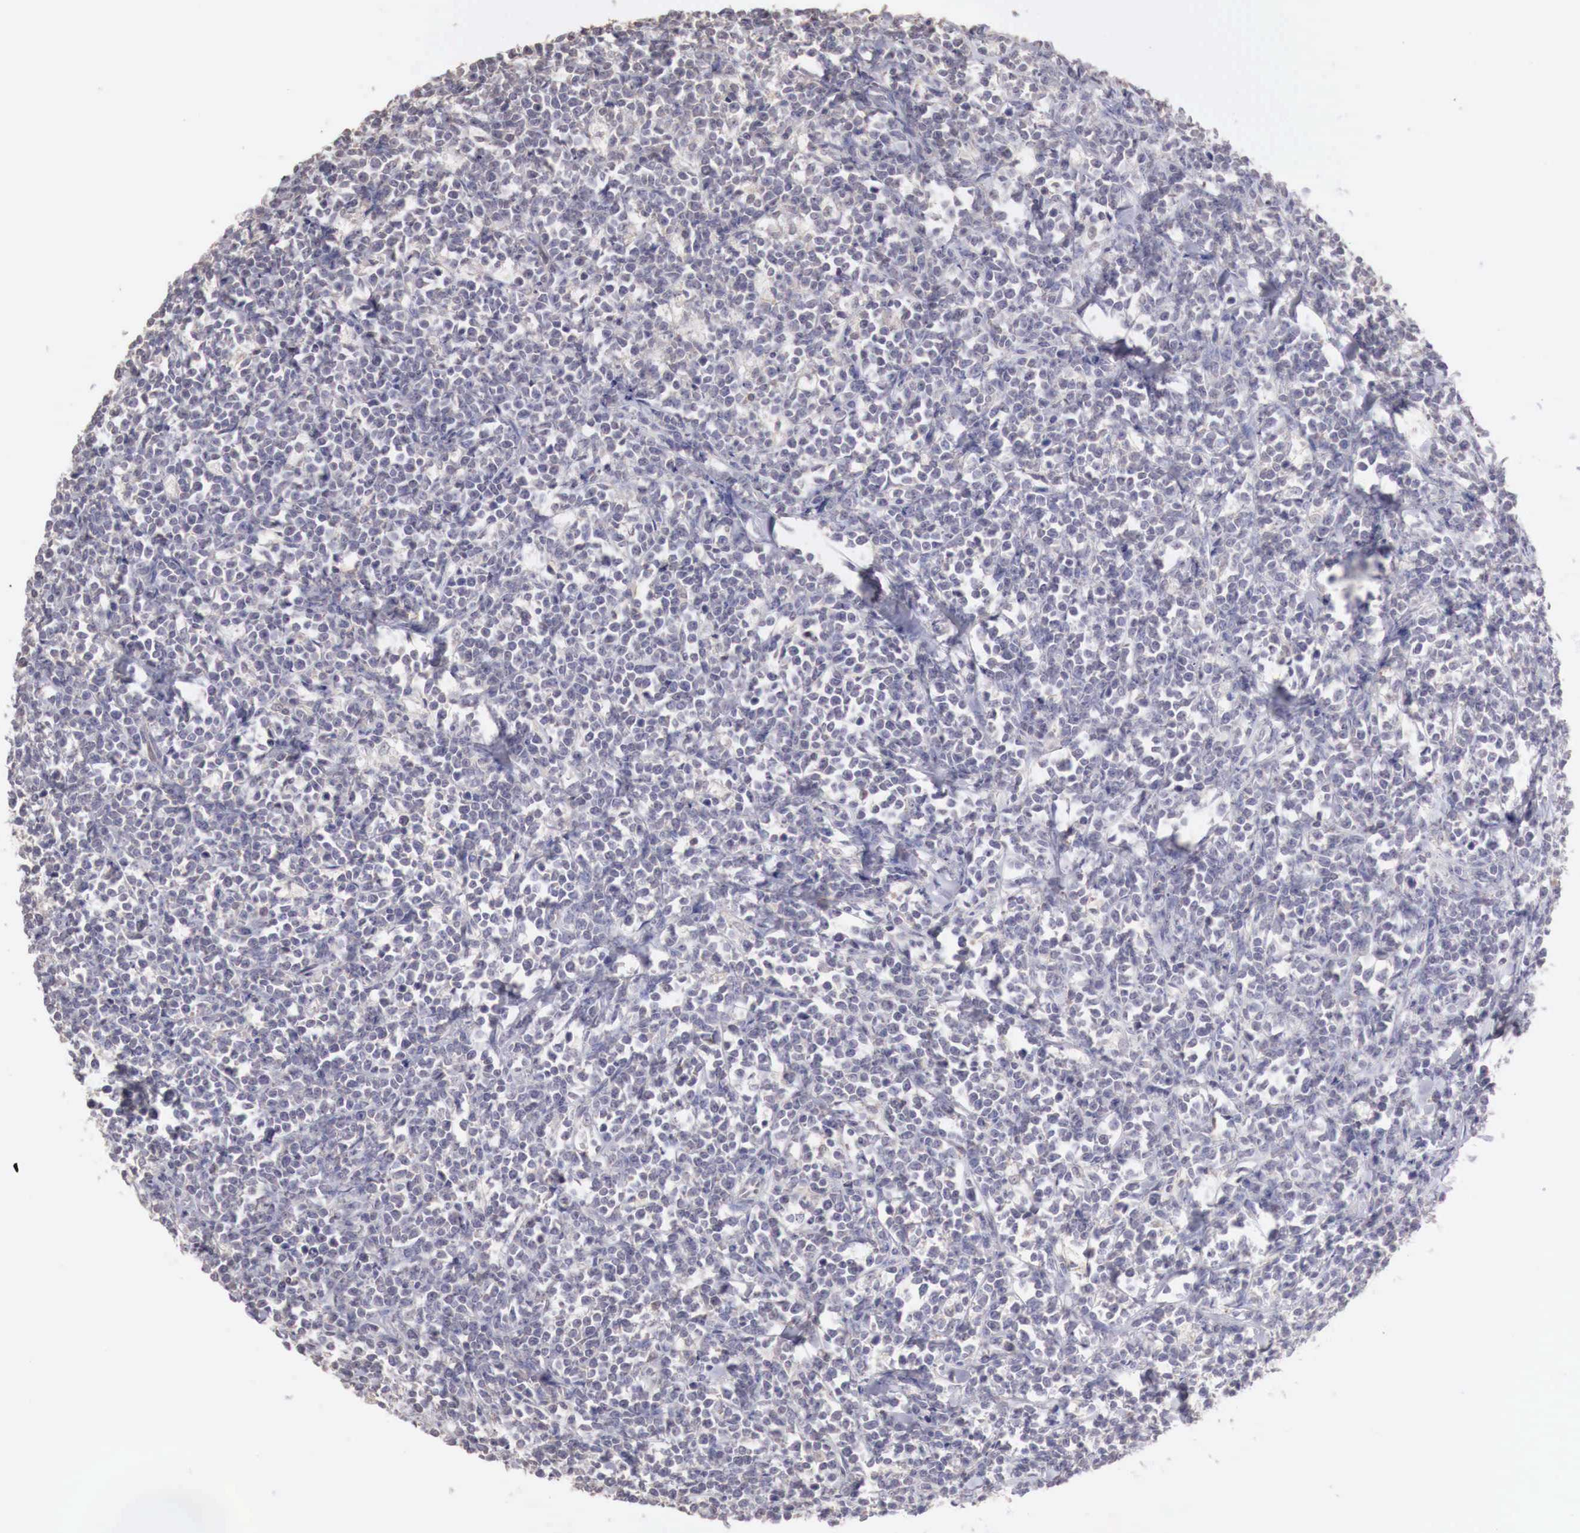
{"staining": {"intensity": "negative", "quantity": "none", "location": "none"}, "tissue": "lymphoma", "cell_type": "Tumor cells", "image_type": "cancer", "snomed": [{"axis": "morphology", "description": "Malignant lymphoma, non-Hodgkin's type, High grade"}, {"axis": "topography", "description": "Small intestine"}, {"axis": "topography", "description": "Colon"}], "caption": "Tumor cells show no significant expression in malignant lymphoma, non-Hodgkin's type (high-grade).", "gene": "TBC1D9", "patient": {"sex": "male", "age": 8}}